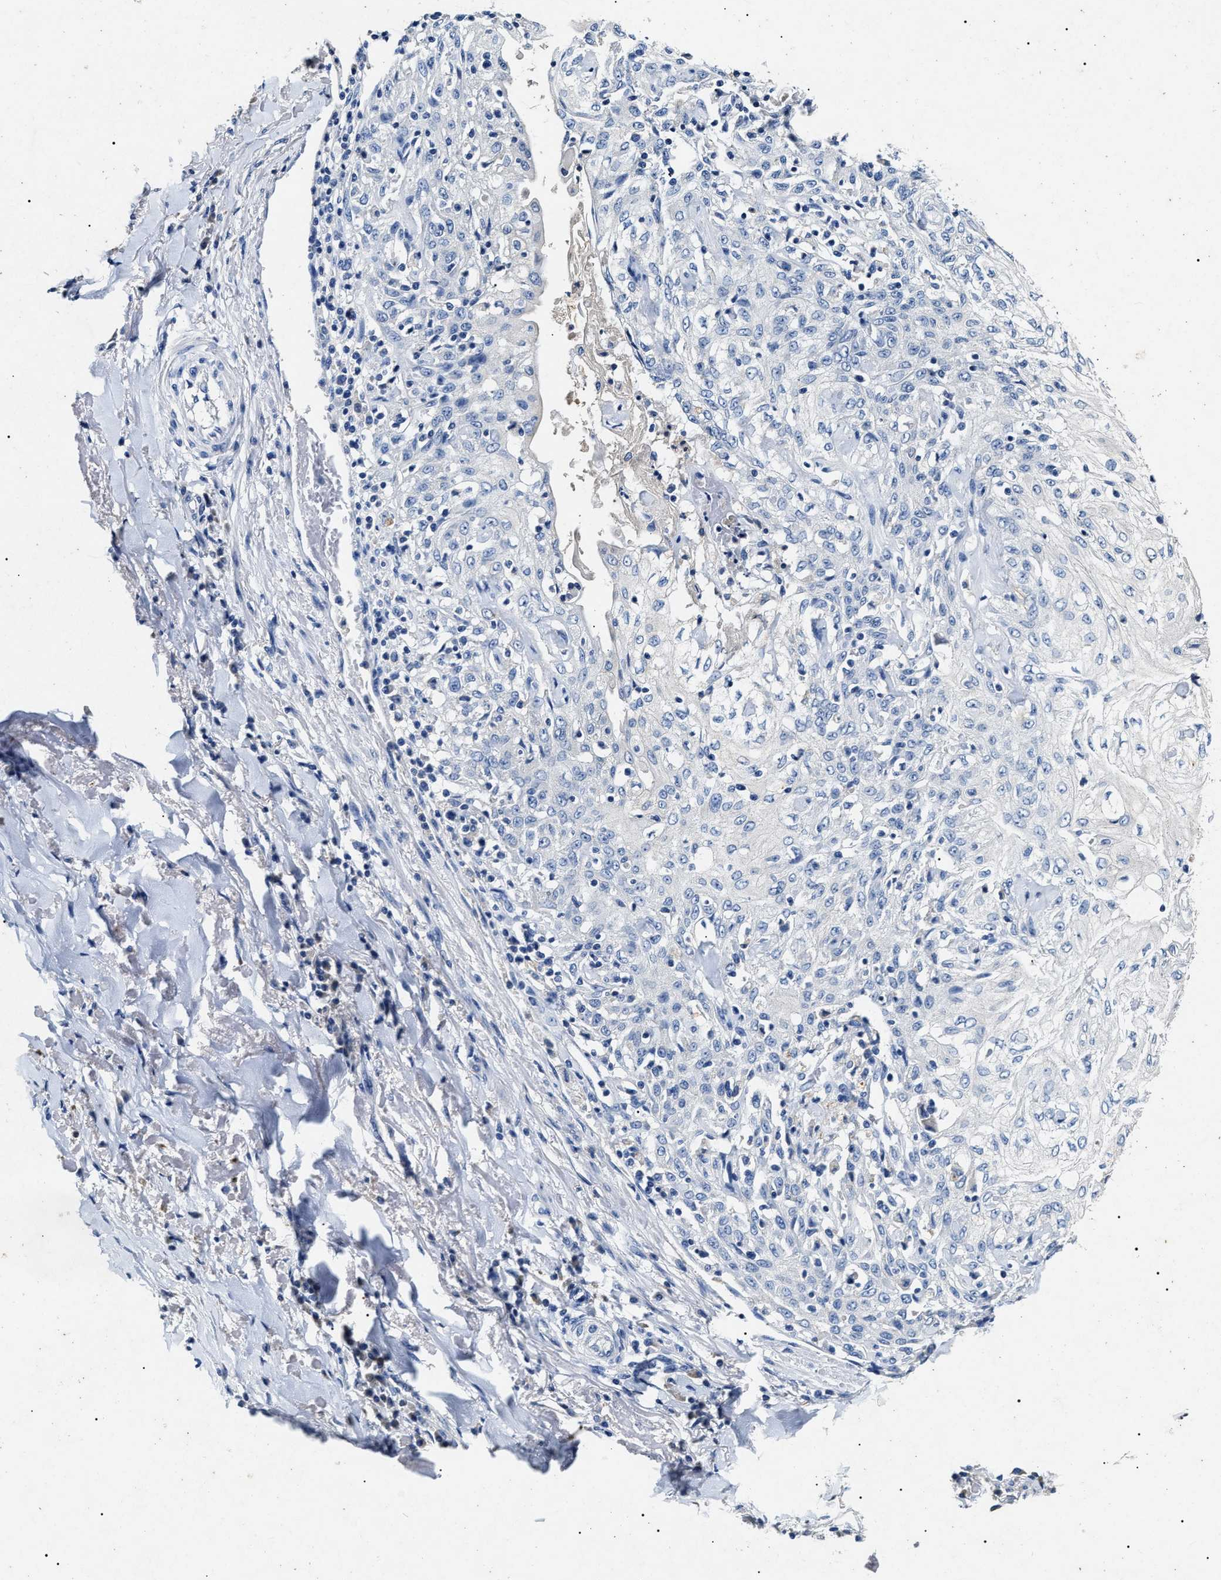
{"staining": {"intensity": "negative", "quantity": "none", "location": "none"}, "tissue": "skin cancer", "cell_type": "Tumor cells", "image_type": "cancer", "snomed": [{"axis": "morphology", "description": "Squamous cell carcinoma, NOS"}, {"axis": "morphology", "description": "Squamous cell carcinoma, metastatic, NOS"}, {"axis": "topography", "description": "Skin"}, {"axis": "topography", "description": "Lymph node"}], "caption": "The immunohistochemistry micrograph has no significant expression in tumor cells of skin cancer tissue.", "gene": "LRRC8E", "patient": {"sex": "male", "age": 75}}